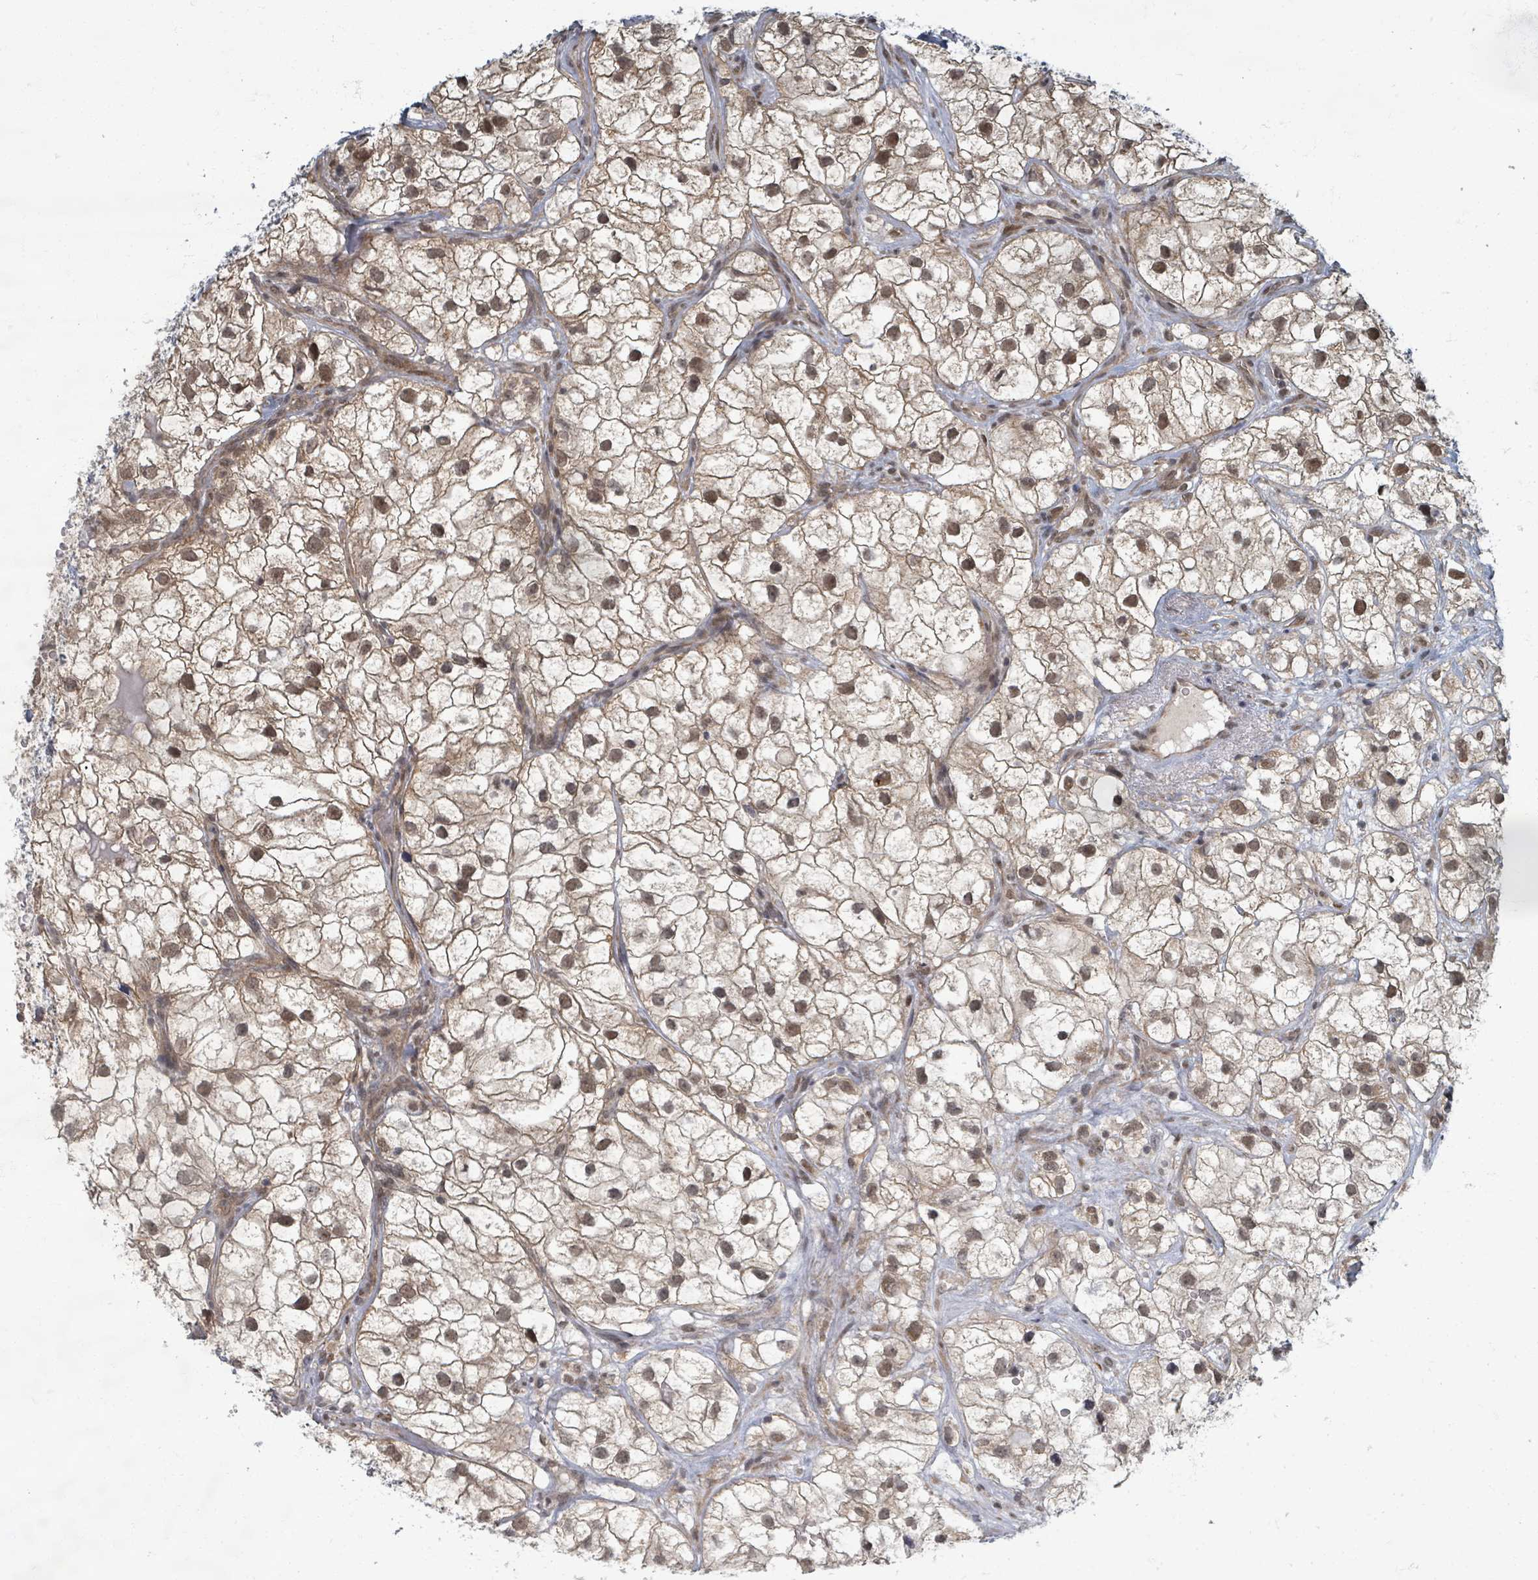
{"staining": {"intensity": "moderate", "quantity": "25%-75%", "location": "cytoplasmic/membranous,nuclear"}, "tissue": "renal cancer", "cell_type": "Tumor cells", "image_type": "cancer", "snomed": [{"axis": "morphology", "description": "Adenocarcinoma, NOS"}, {"axis": "topography", "description": "Kidney"}], "caption": "Immunohistochemistry micrograph of neoplastic tissue: renal cancer stained using immunohistochemistry (IHC) demonstrates medium levels of moderate protein expression localized specifically in the cytoplasmic/membranous and nuclear of tumor cells, appearing as a cytoplasmic/membranous and nuclear brown color.", "gene": "INTS15", "patient": {"sex": "male", "age": 59}}